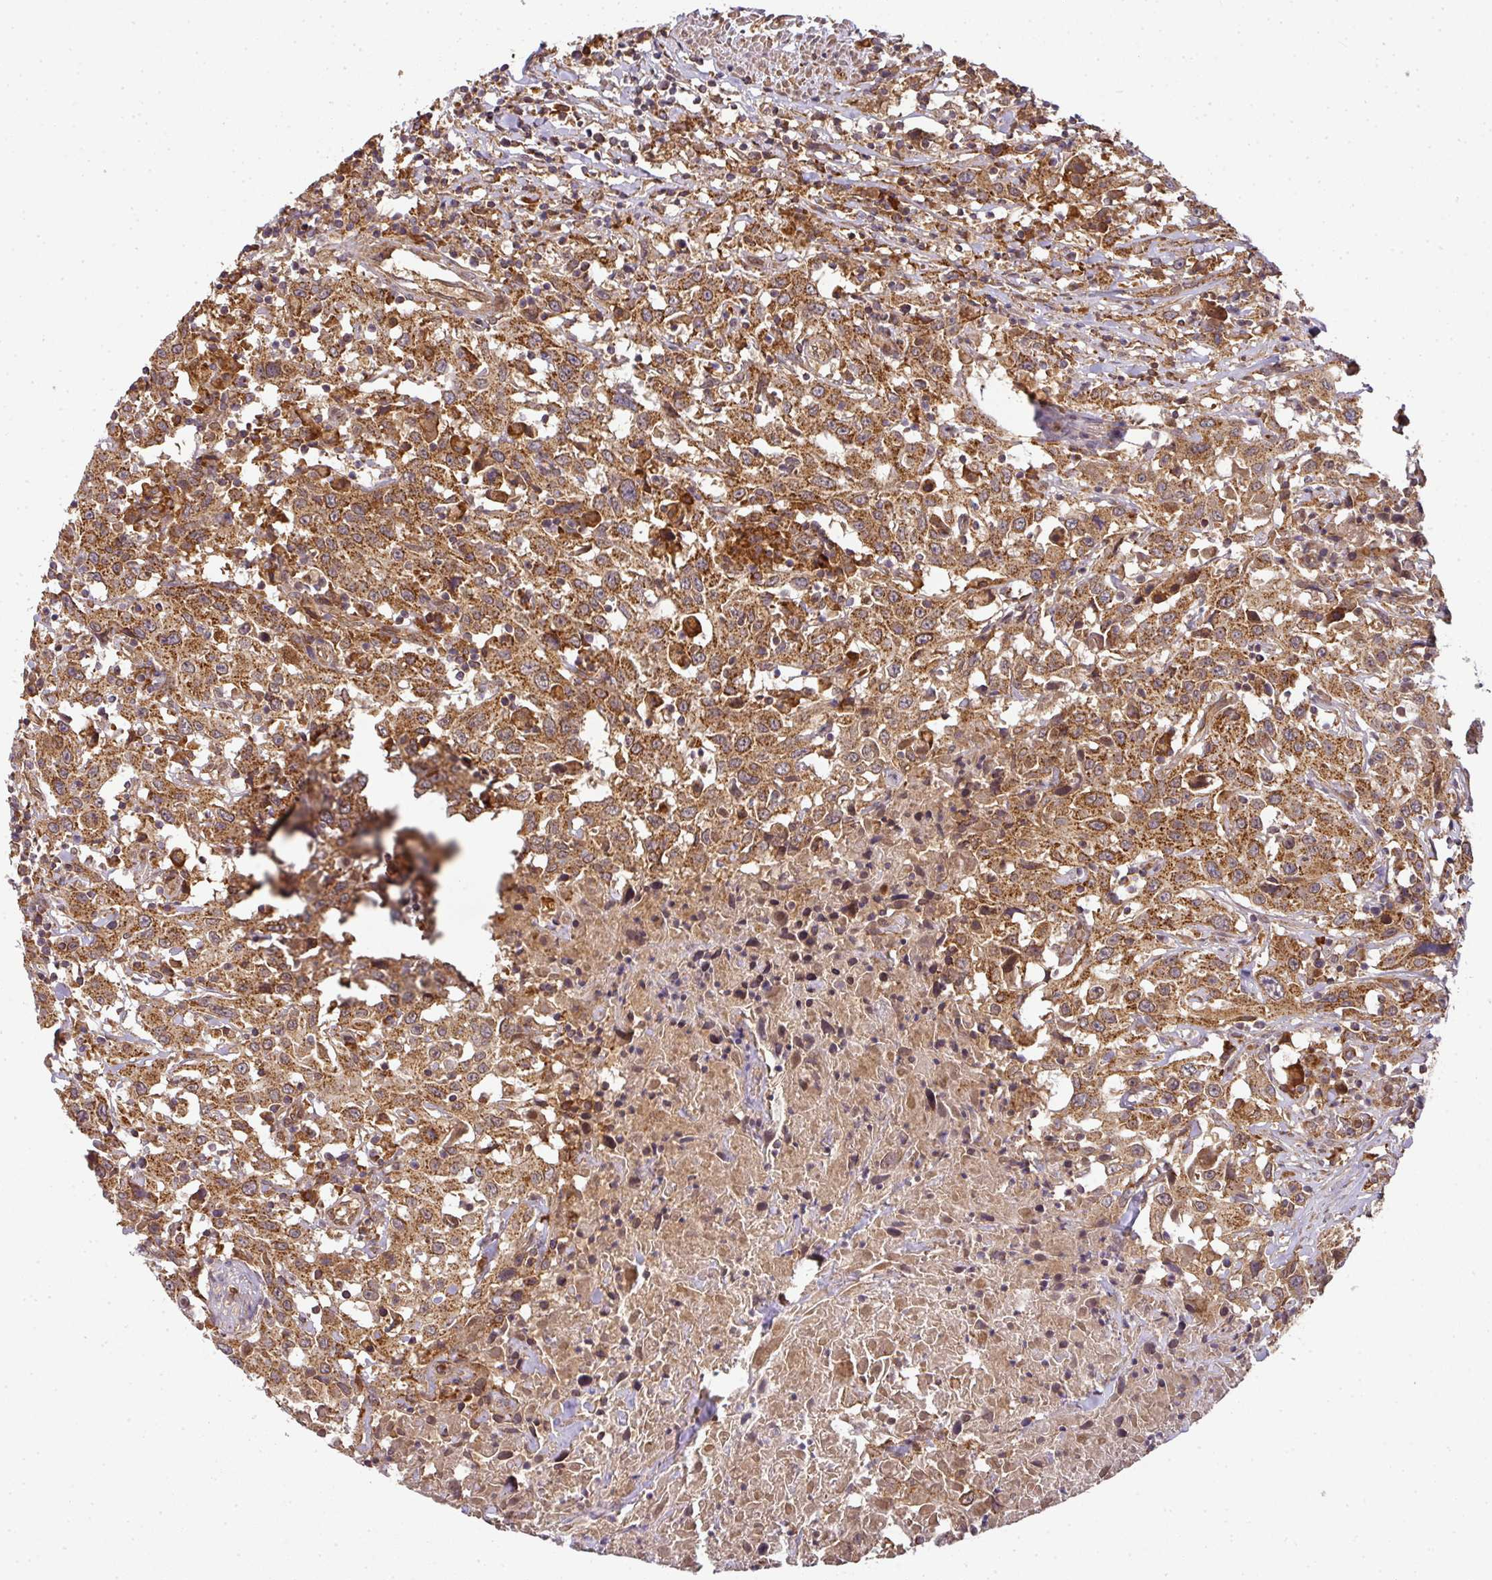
{"staining": {"intensity": "moderate", "quantity": ">75%", "location": "cytoplasmic/membranous"}, "tissue": "urothelial cancer", "cell_type": "Tumor cells", "image_type": "cancer", "snomed": [{"axis": "morphology", "description": "Urothelial carcinoma, High grade"}, {"axis": "topography", "description": "Urinary bladder"}], "caption": "About >75% of tumor cells in urothelial cancer show moderate cytoplasmic/membranous protein positivity as visualized by brown immunohistochemical staining.", "gene": "MALSU1", "patient": {"sex": "male", "age": 61}}